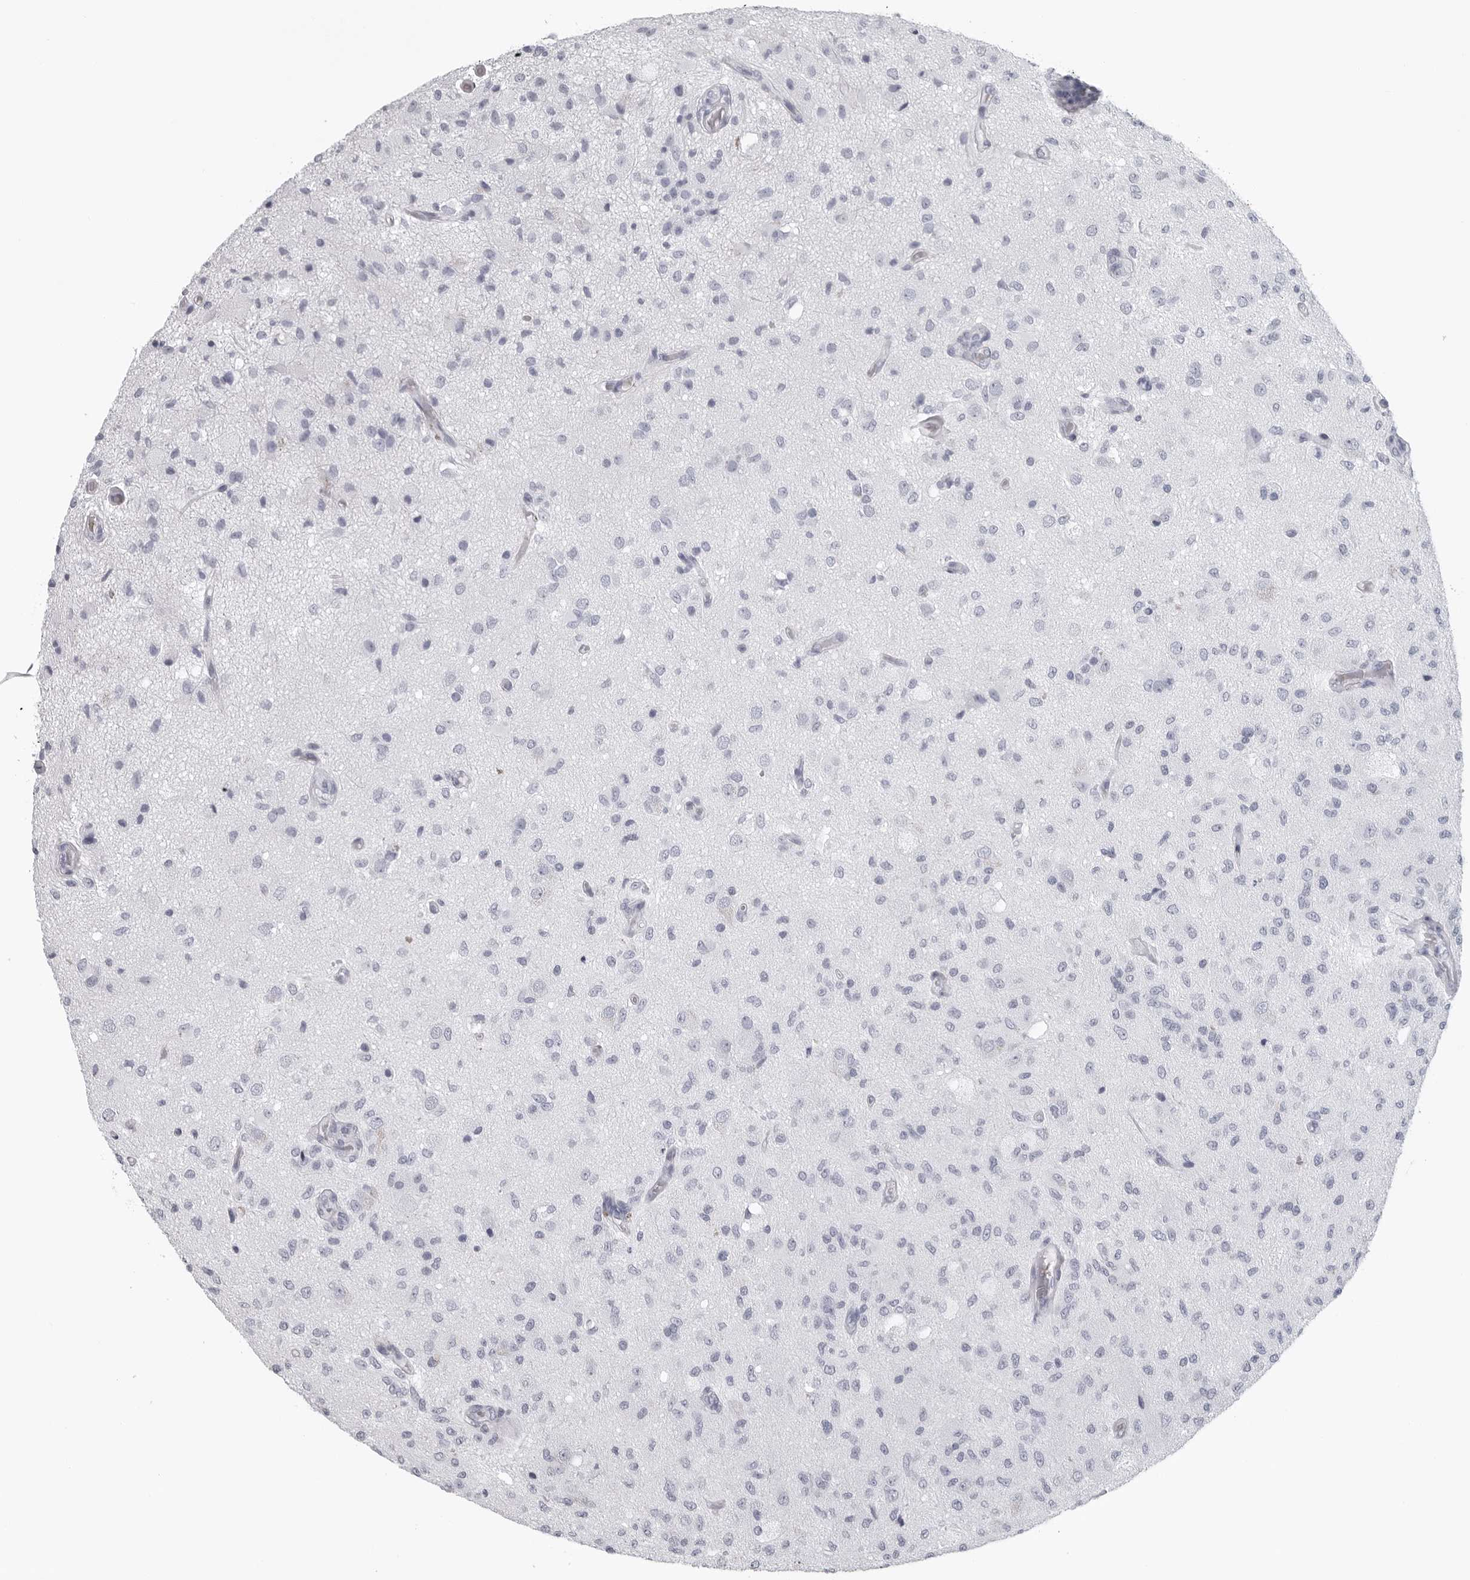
{"staining": {"intensity": "negative", "quantity": "none", "location": "none"}, "tissue": "glioma", "cell_type": "Tumor cells", "image_type": "cancer", "snomed": [{"axis": "morphology", "description": "Normal tissue, NOS"}, {"axis": "morphology", "description": "Glioma, malignant, High grade"}, {"axis": "topography", "description": "Cerebral cortex"}], "caption": "DAB immunohistochemical staining of human malignant high-grade glioma shows no significant expression in tumor cells.", "gene": "EPB41", "patient": {"sex": "male", "age": 77}}